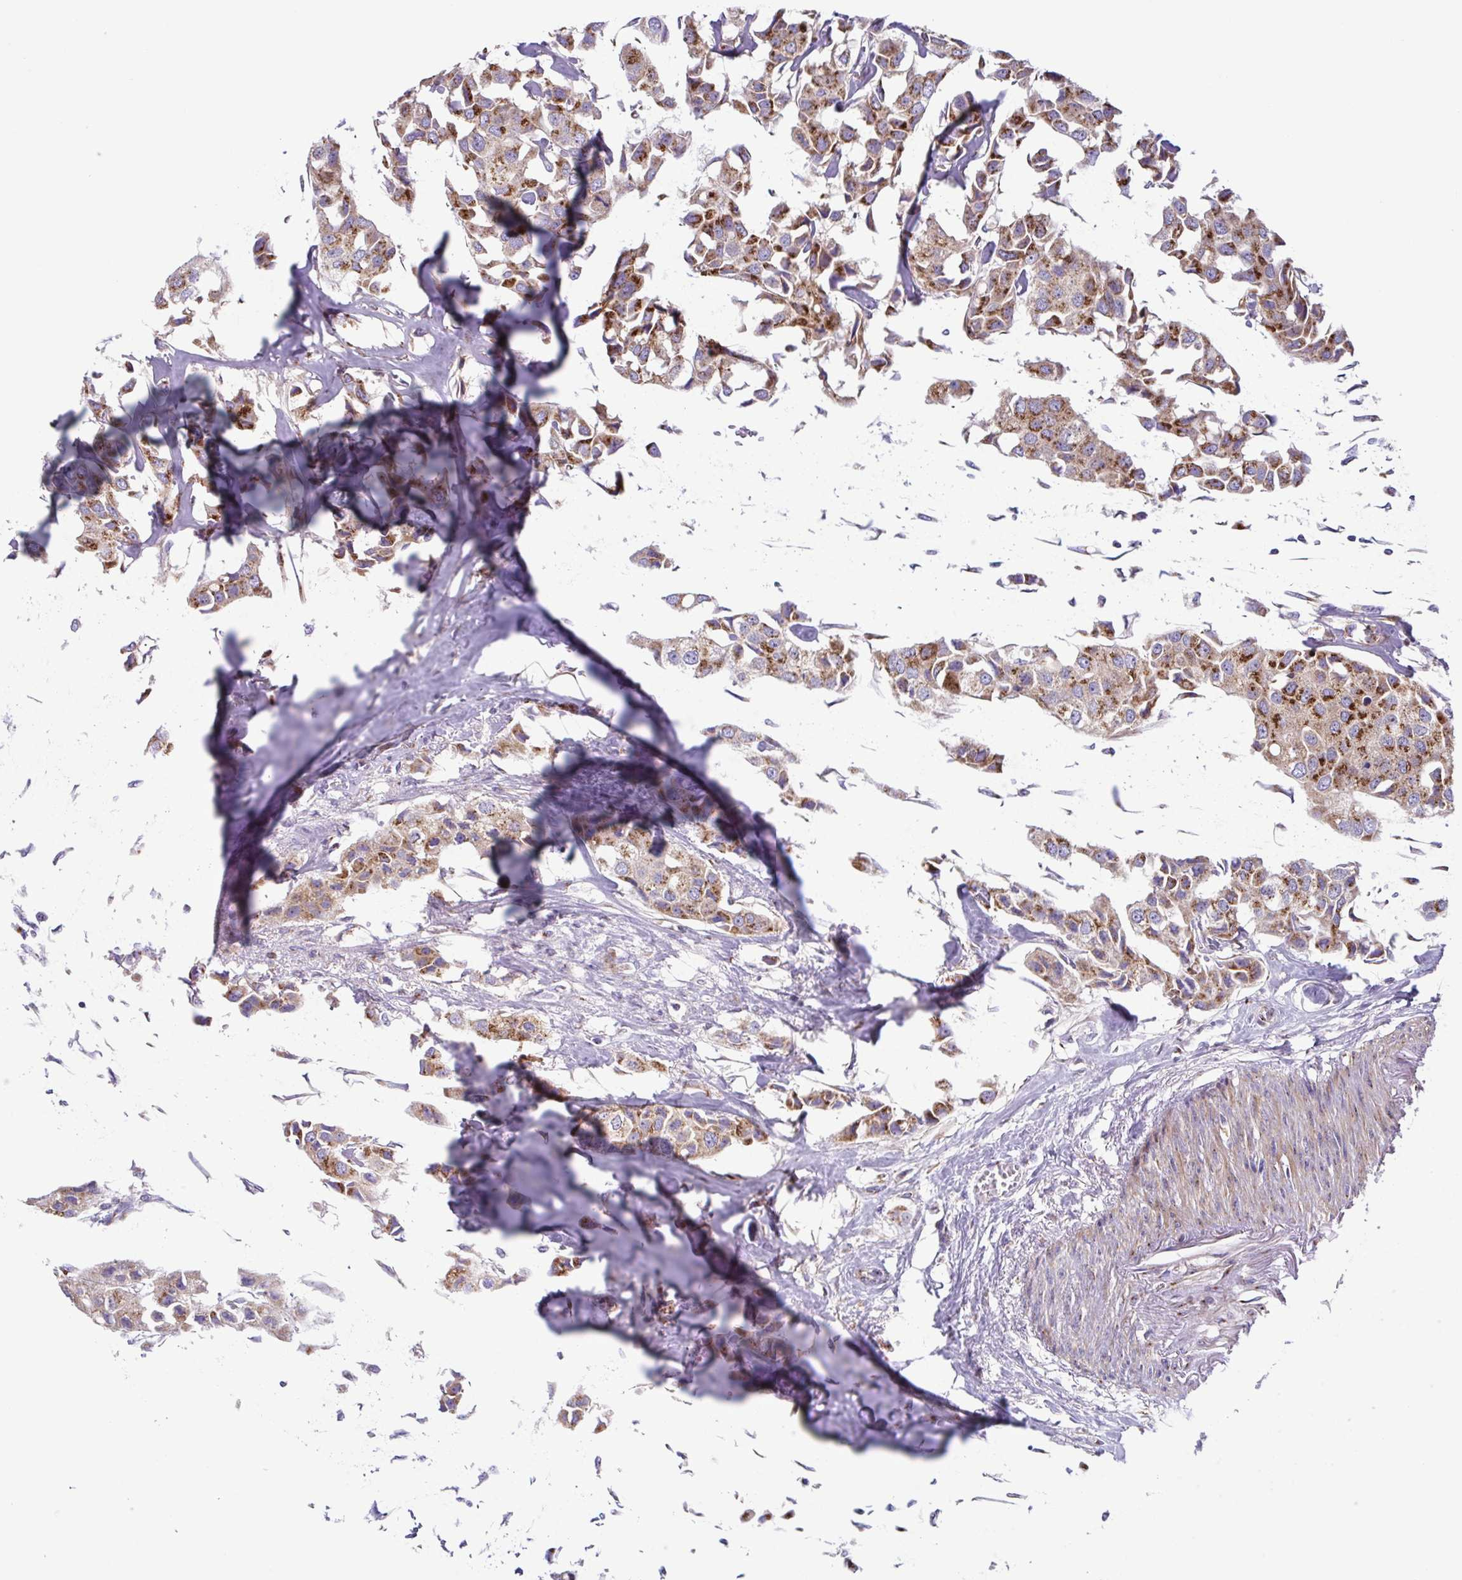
{"staining": {"intensity": "moderate", "quantity": ">75%", "location": "cytoplasmic/membranous"}, "tissue": "breast cancer", "cell_type": "Tumor cells", "image_type": "cancer", "snomed": [{"axis": "morphology", "description": "Duct carcinoma"}, {"axis": "topography", "description": "Breast"}], "caption": "A micrograph showing moderate cytoplasmic/membranous positivity in approximately >75% of tumor cells in infiltrating ductal carcinoma (breast), as visualized by brown immunohistochemical staining.", "gene": "COL17A1", "patient": {"sex": "female", "age": 80}}